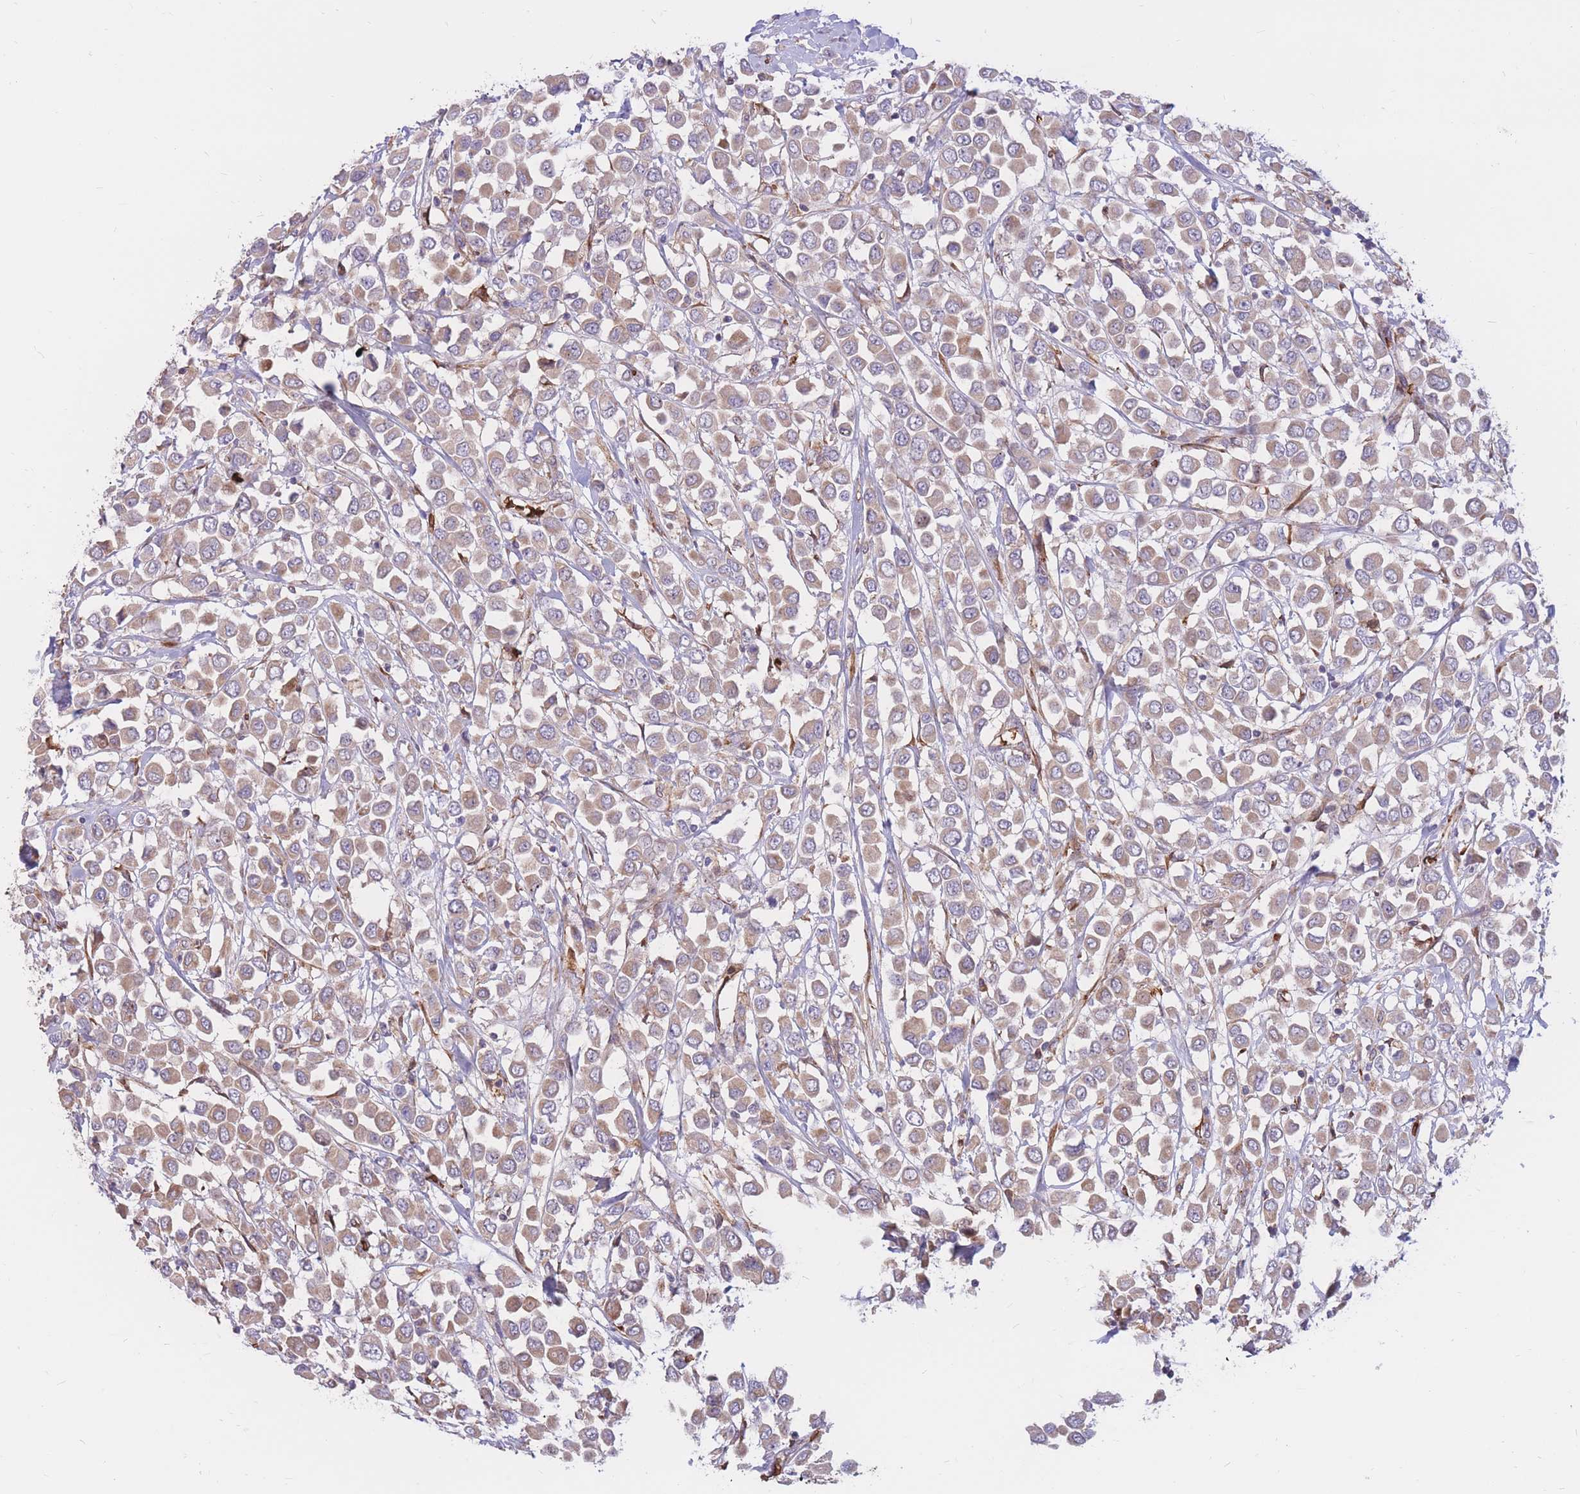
{"staining": {"intensity": "weak", "quantity": ">75%", "location": "cytoplasmic/membranous"}, "tissue": "breast cancer", "cell_type": "Tumor cells", "image_type": "cancer", "snomed": [{"axis": "morphology", "description": "Duct carcinoma"}, {"axis": "topography", "description": "Breast"}], "caption": "Immunohistochemistry photomicrograph of human breast cancer stained for a protein (brown), which shows low levels of weak cytoplasmic/membranous expression in approximately >75% of tumor cells.", "gene": "ATP10D", "patient": {"sex": "female", "age": 61}}